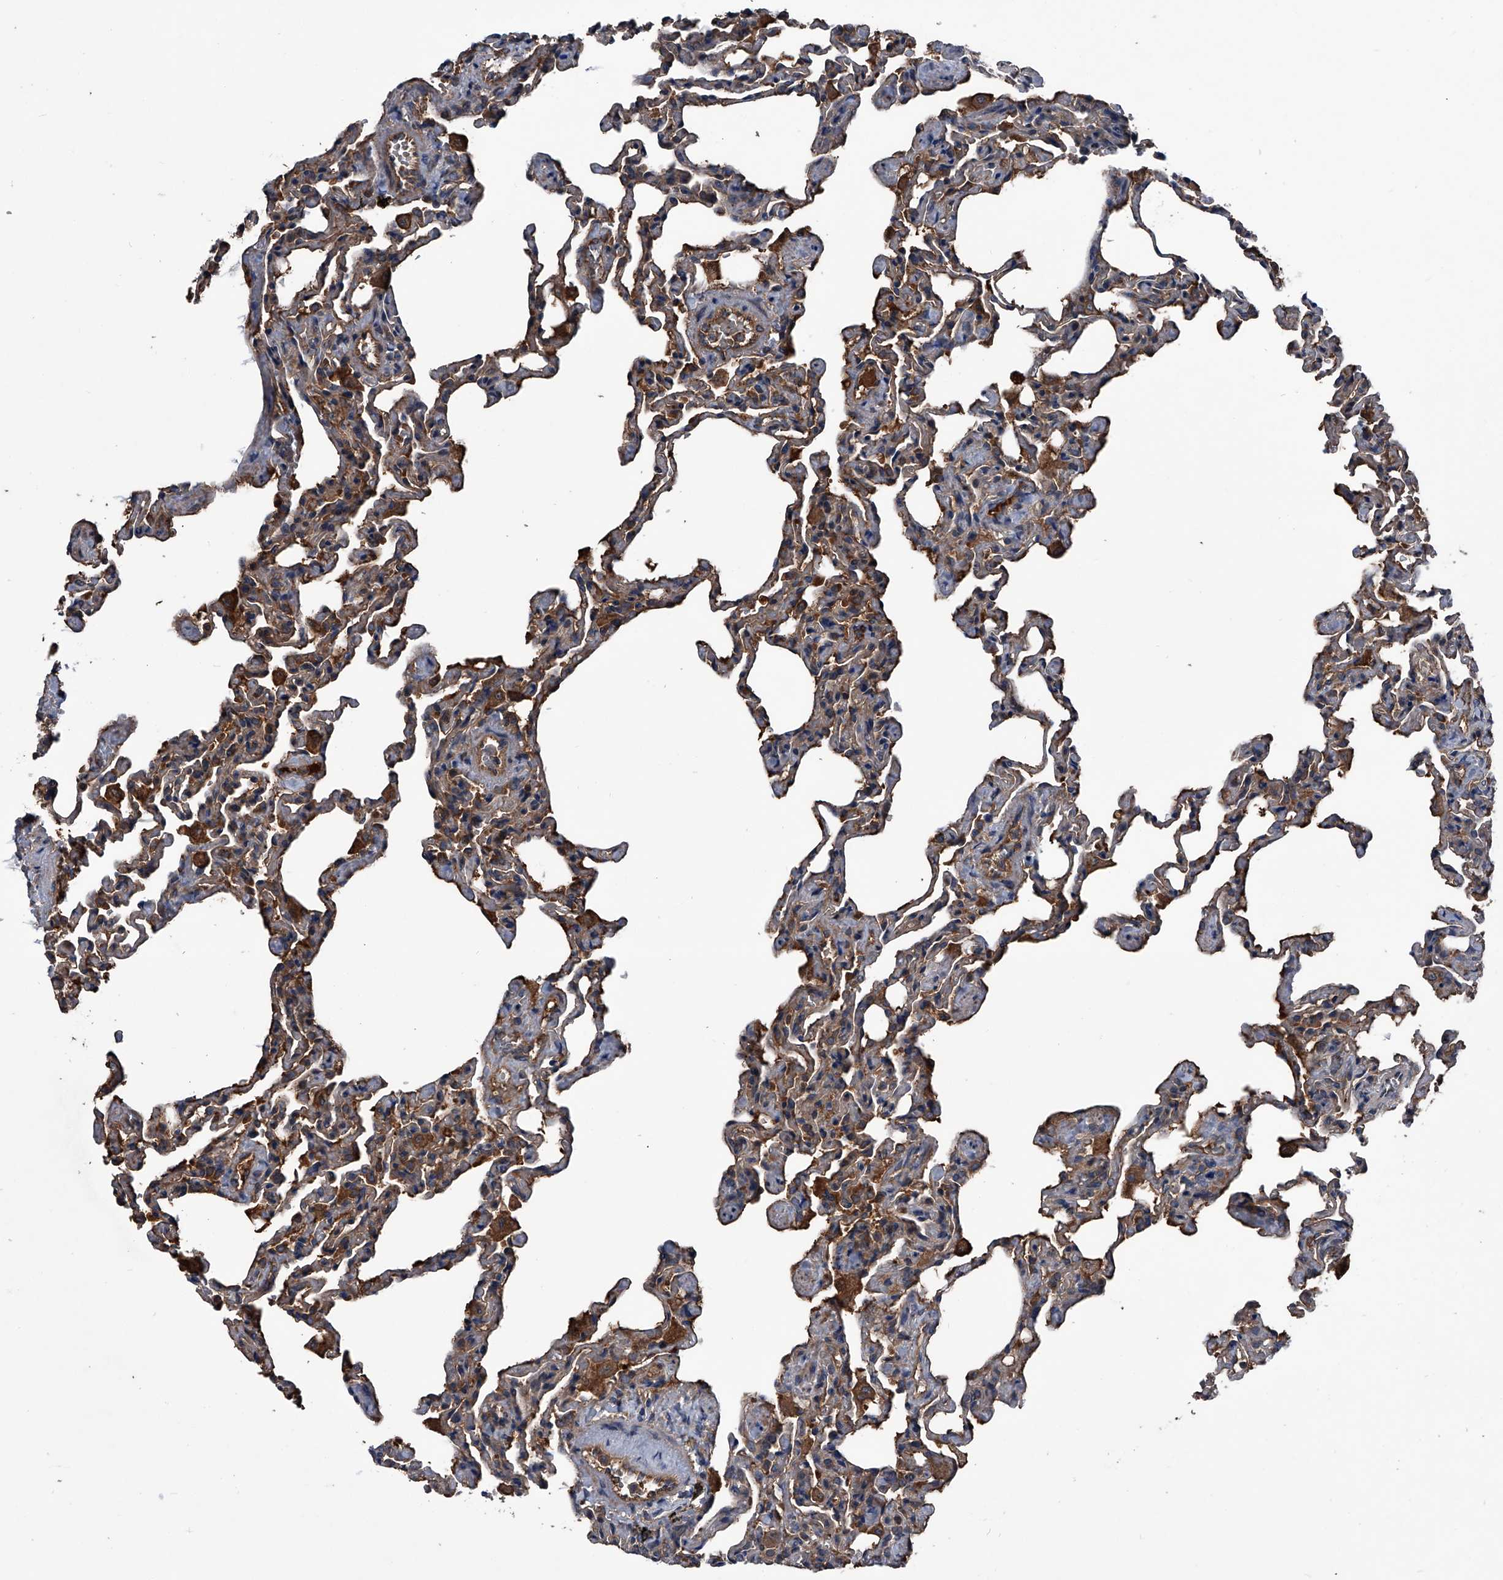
{"staining": {"intensity": "moderate", "quantity": "<25%", "location": "cytoplasmic/membranous"}, "tissue": "lung", "cell_type": "Alveolar cells", "image_type": "normal", "snomed": [{"axis": "morphology", "description": "Normal tissue, NOS"}, {"axis": "topography", "description": "Lung"}], "caption": "IHC image of unremarkable lung stained for a protein (brown), which exhibits low levels of moderate cytoplasmic/membranous expression in about <25% of alveolar cells.", "gene": "KIF13A", "patient": {"sex": "male", "age": 20}}